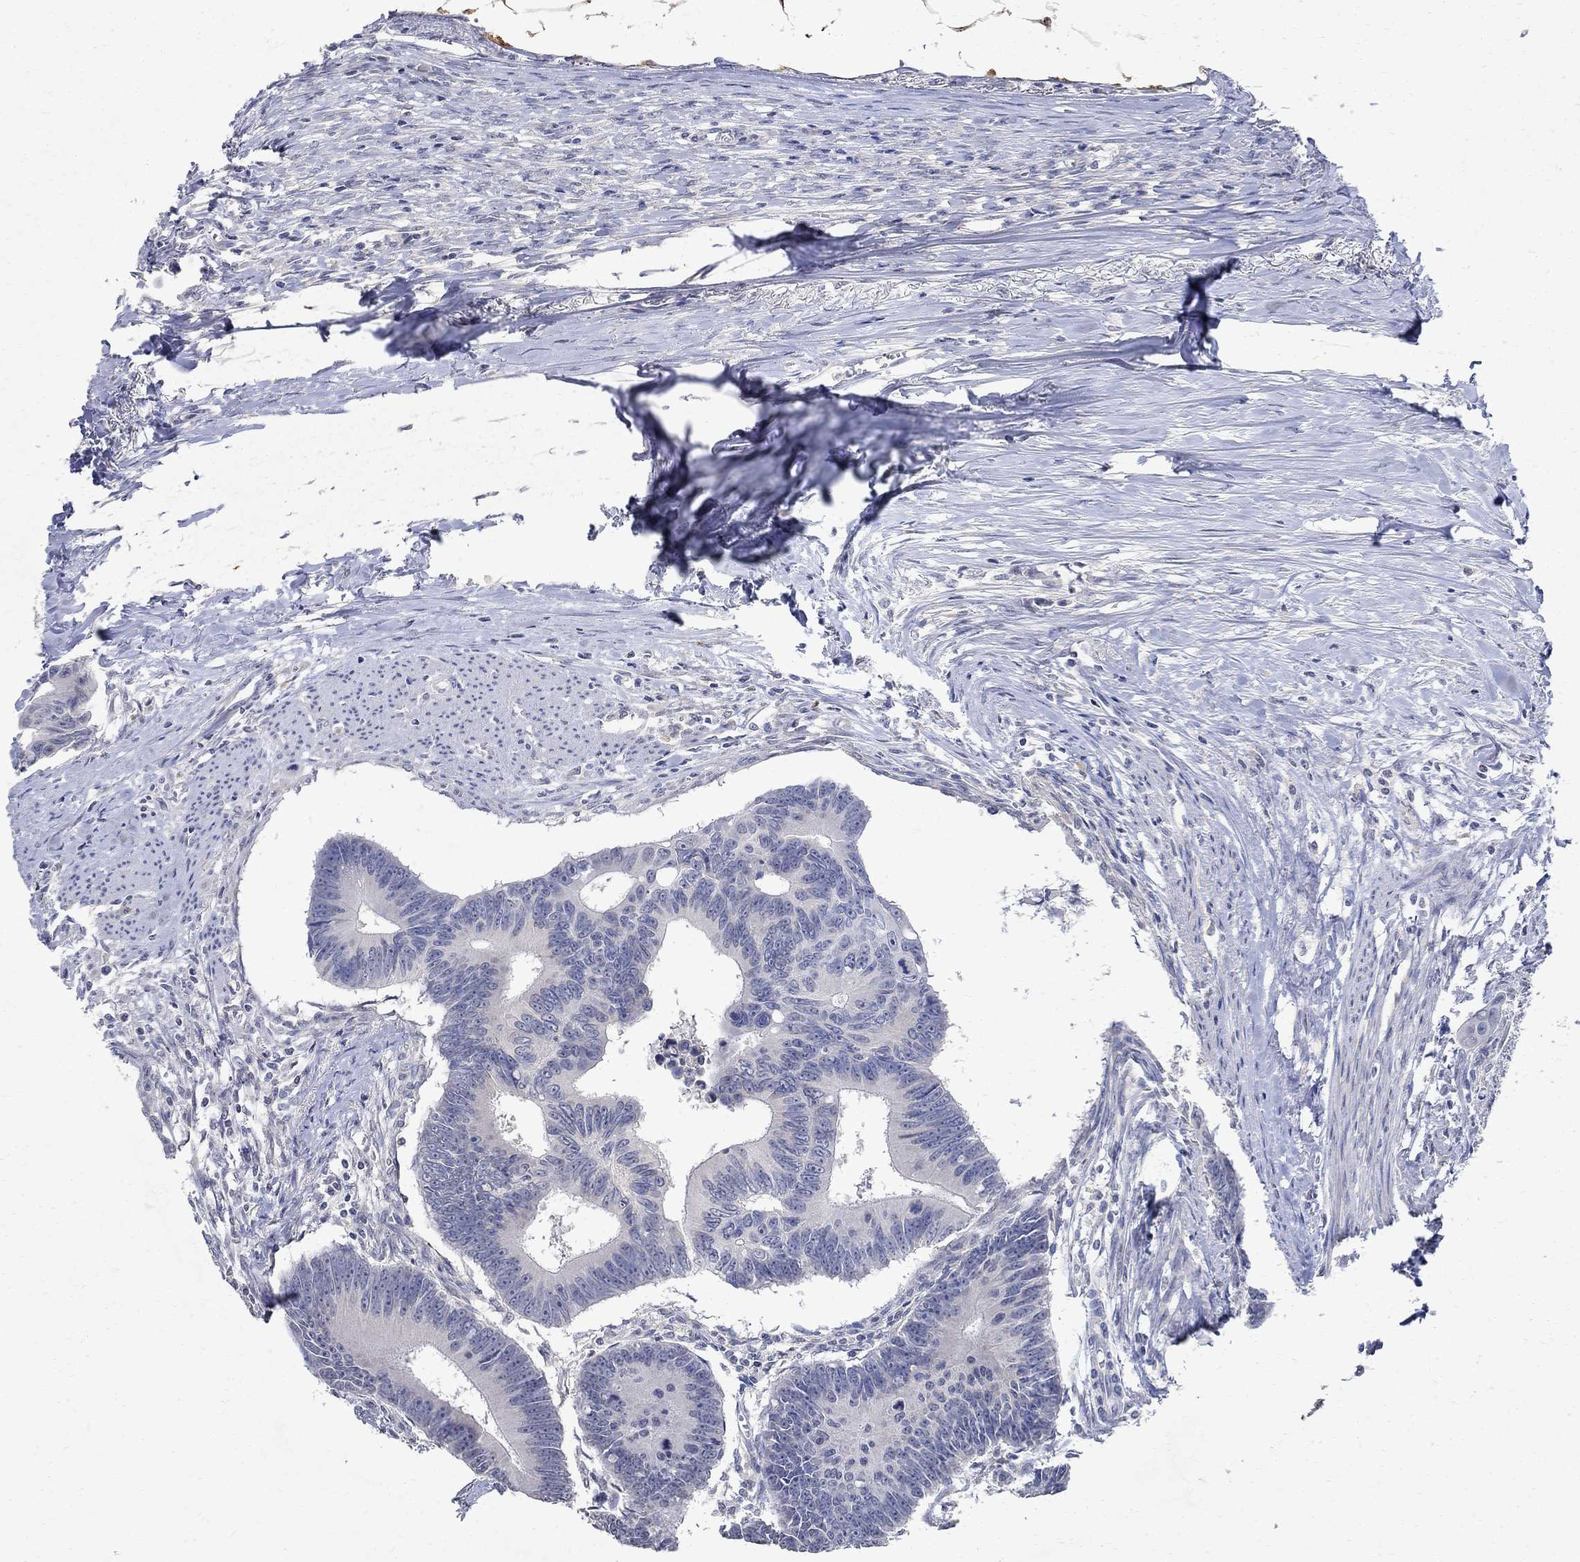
{"staining": {"intensity": "negative", "quantity": "none", "location": "none"}, "tissue": "colorectal cancer", "cell_type": "Tumor cells", "image_type": "cancer", "snomed": [{"axis": "morphology", "description": "Adenocarcinoma, NOS"}, {"axis": "topography", "description": "Colon"}], "caption": "The image demonstrates no staining of tumor cells in colorectal cancer (adenocarcinoma).", "gene": "TMEM169", "patient": {"sex": "male", "age": 70}}